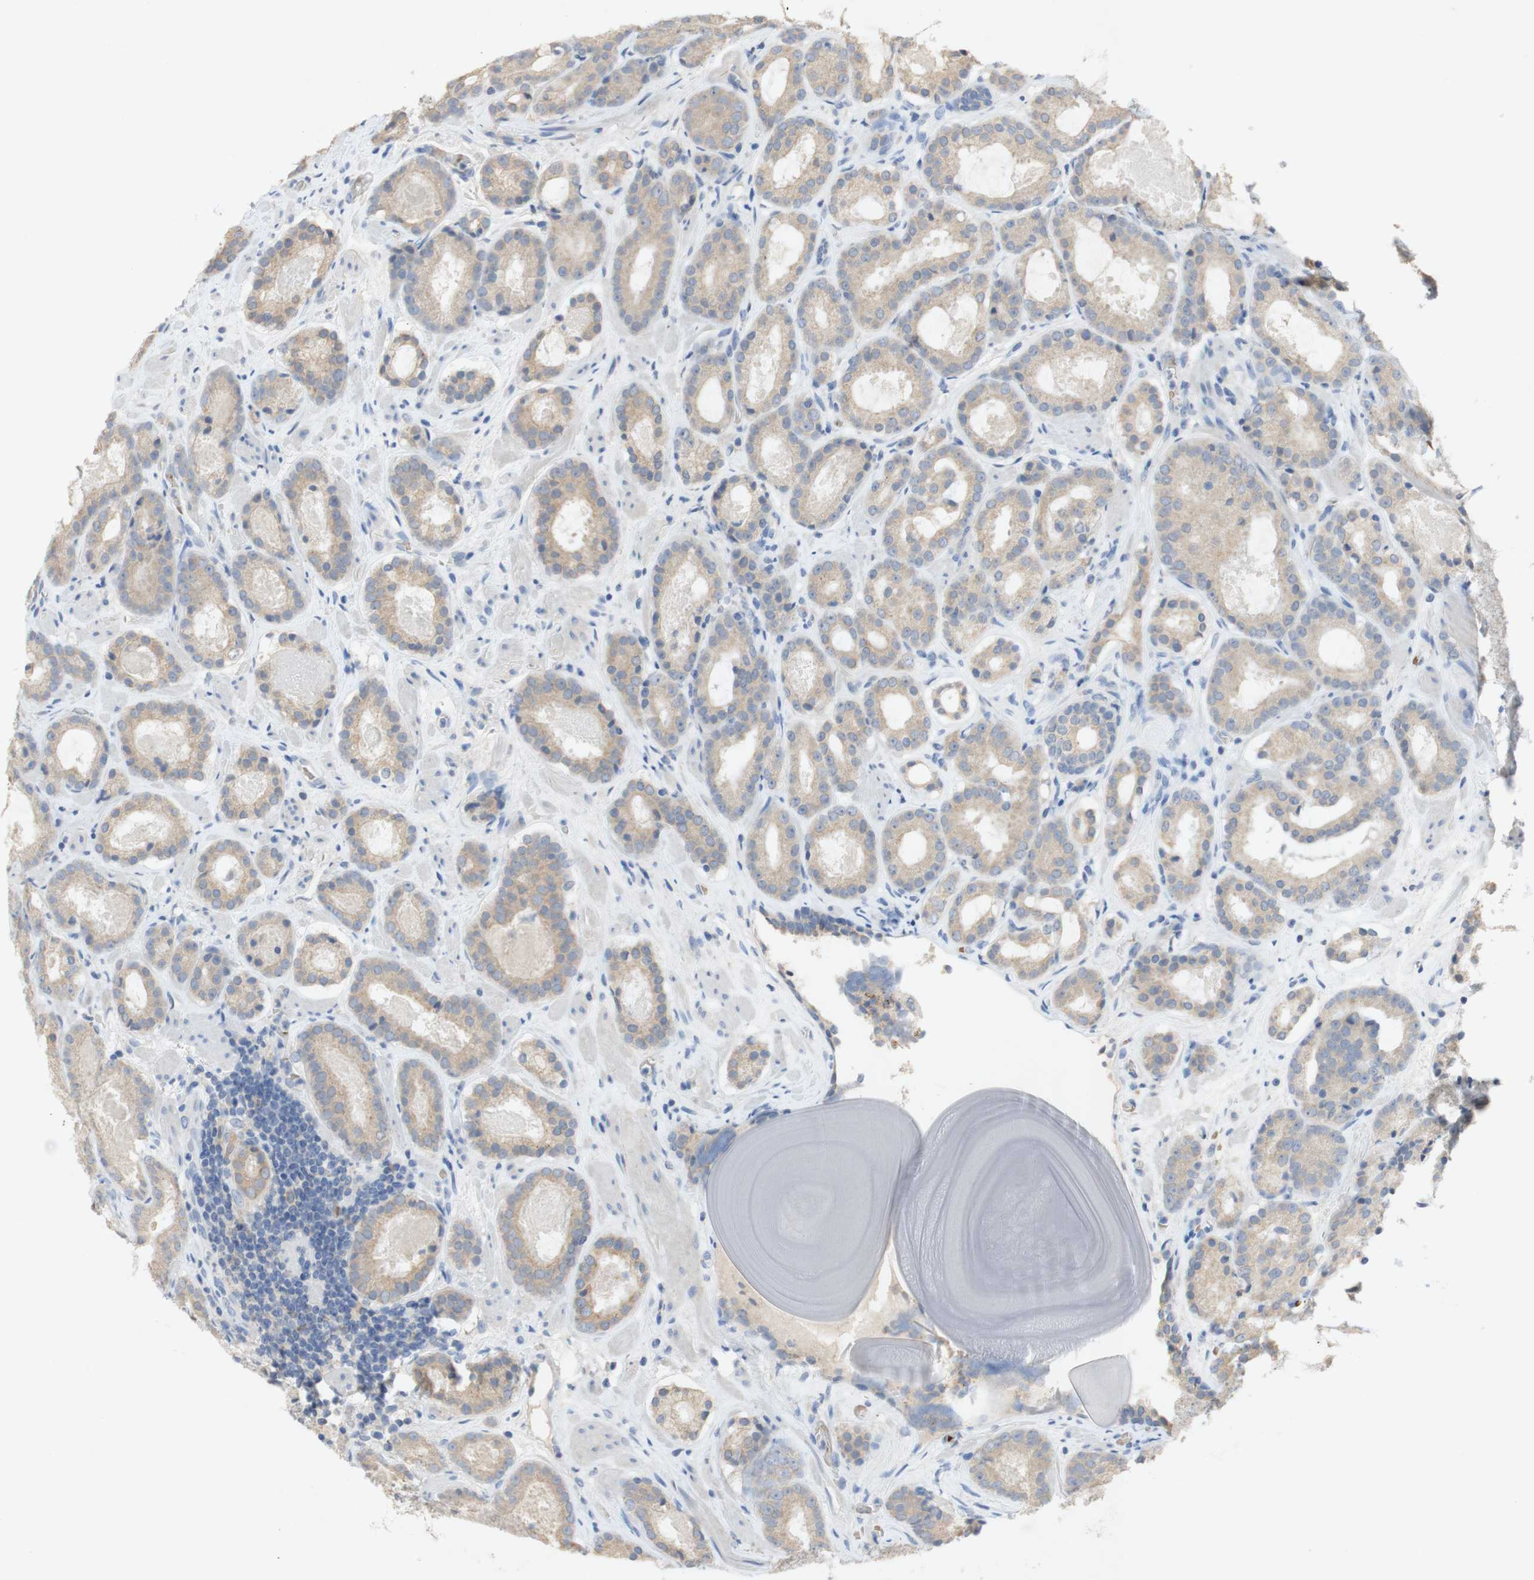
{"staining": {"intensity": "weak", "quantity": ">75%", "location": "cytoplasmic/membranous"}, "tissue": "prostate cancer", "cell_type": "Tumor cells", "image_type": "cancer", "snomed": [{"axis": "morphology", "description": "Adenocarcinoma, Low grade"}, {"axis": "topography", "description": "Prostate"}], "caption": "This histopathology image demonstrates IHC staining of prostate cancer (adenocarcinoma (low-grade)), with low weak cytoplasmic/membranous staining in about >75% of tumor cells.", "gene": "EPO", "patient": {"sex": "male", "age": 69}}